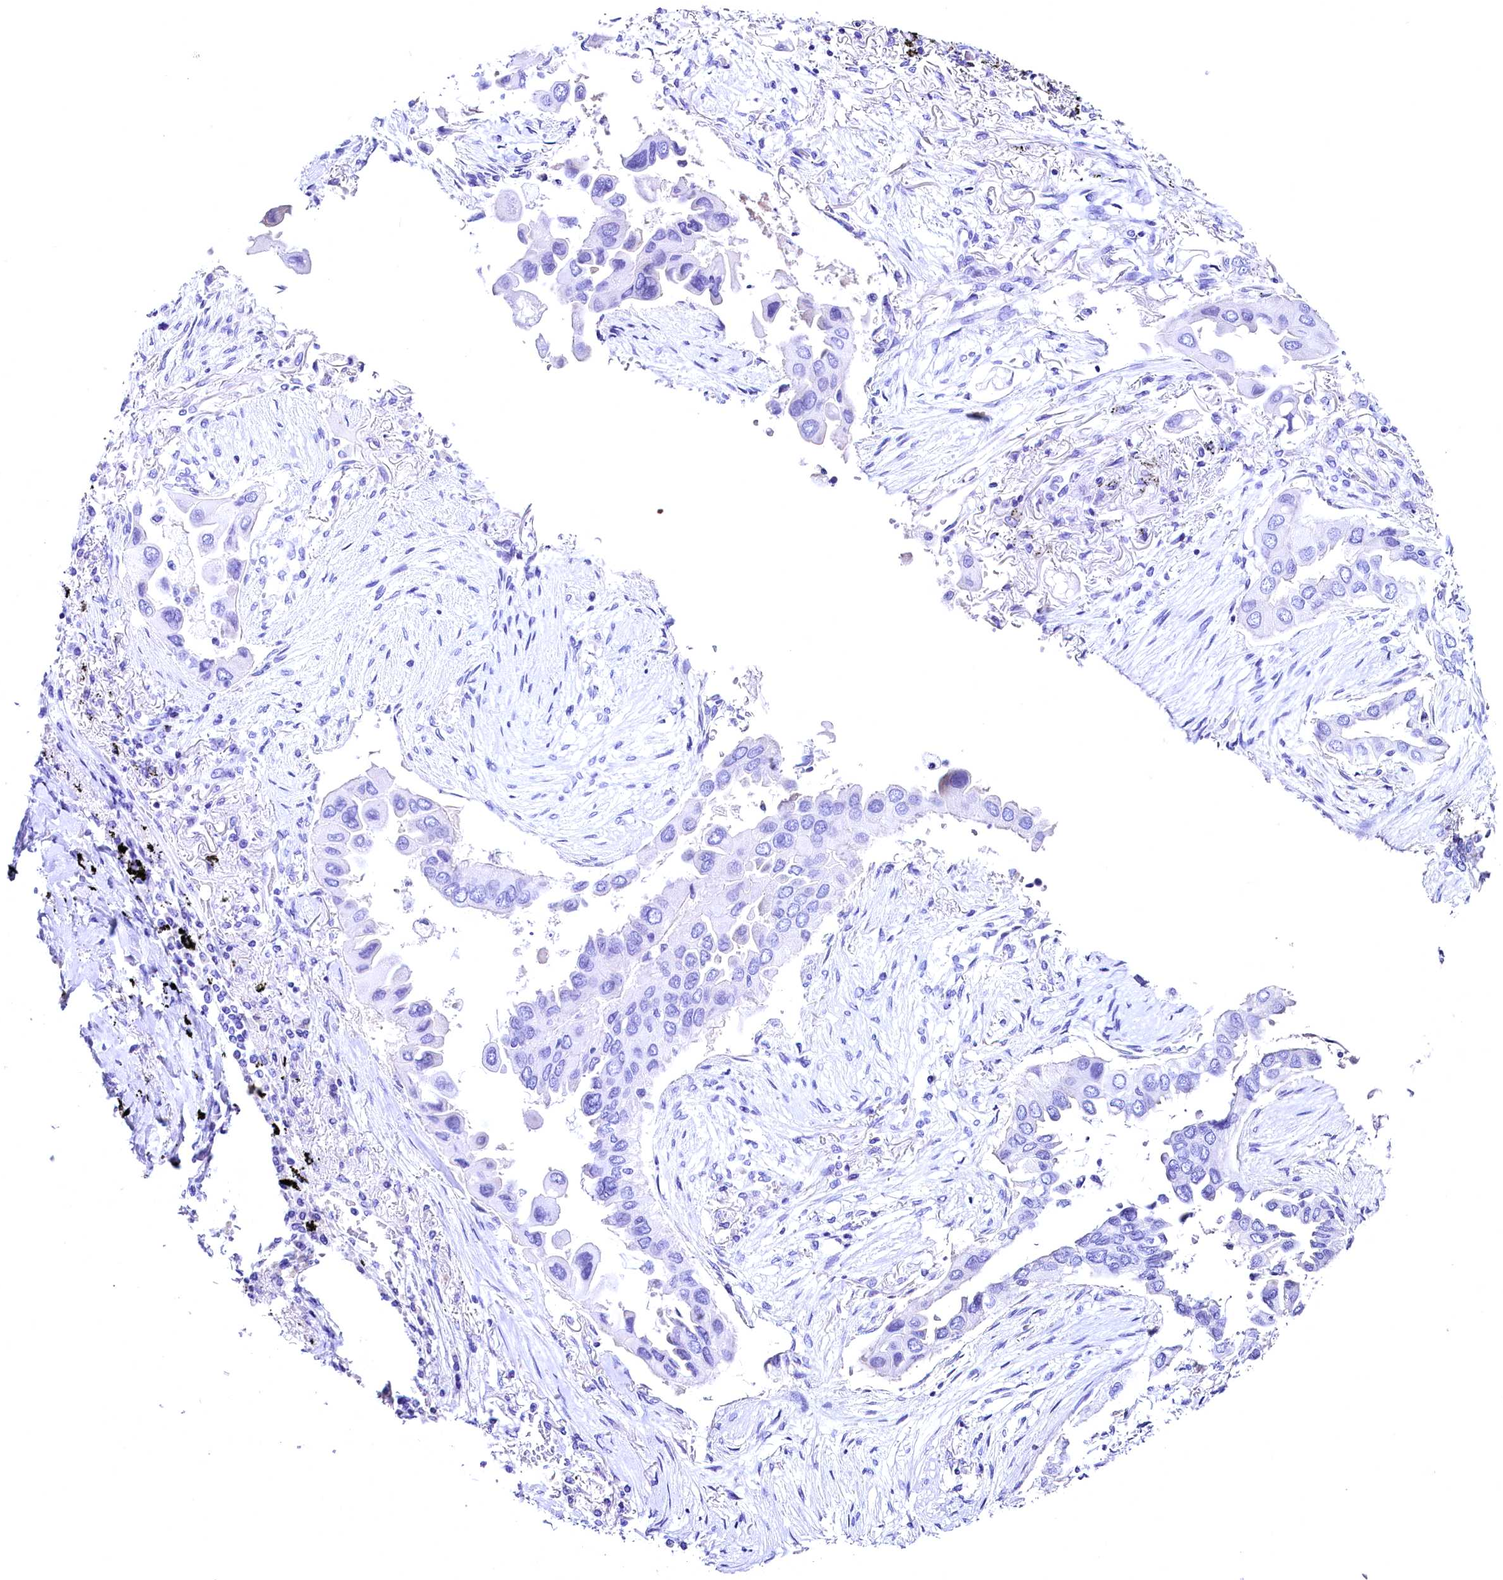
{"staining": {"intensity": "negative", "quantity": "none", "location": "none"}, "tissue": "lung cancer", "cell_type": "Tumor cells", "image_type": "cancer", "snomed": [{"axis": "morphology", "description": "Adenocarcinoma, NOS"}, {"axis": "topography", "description": "Lung"}], "caption": "This is an immunohistochemistry micrograph of human lung cancer. There is no expression in tumor cells.", "gene": "SKIDA1", "patient": {"sex": "female", "age": 76}}